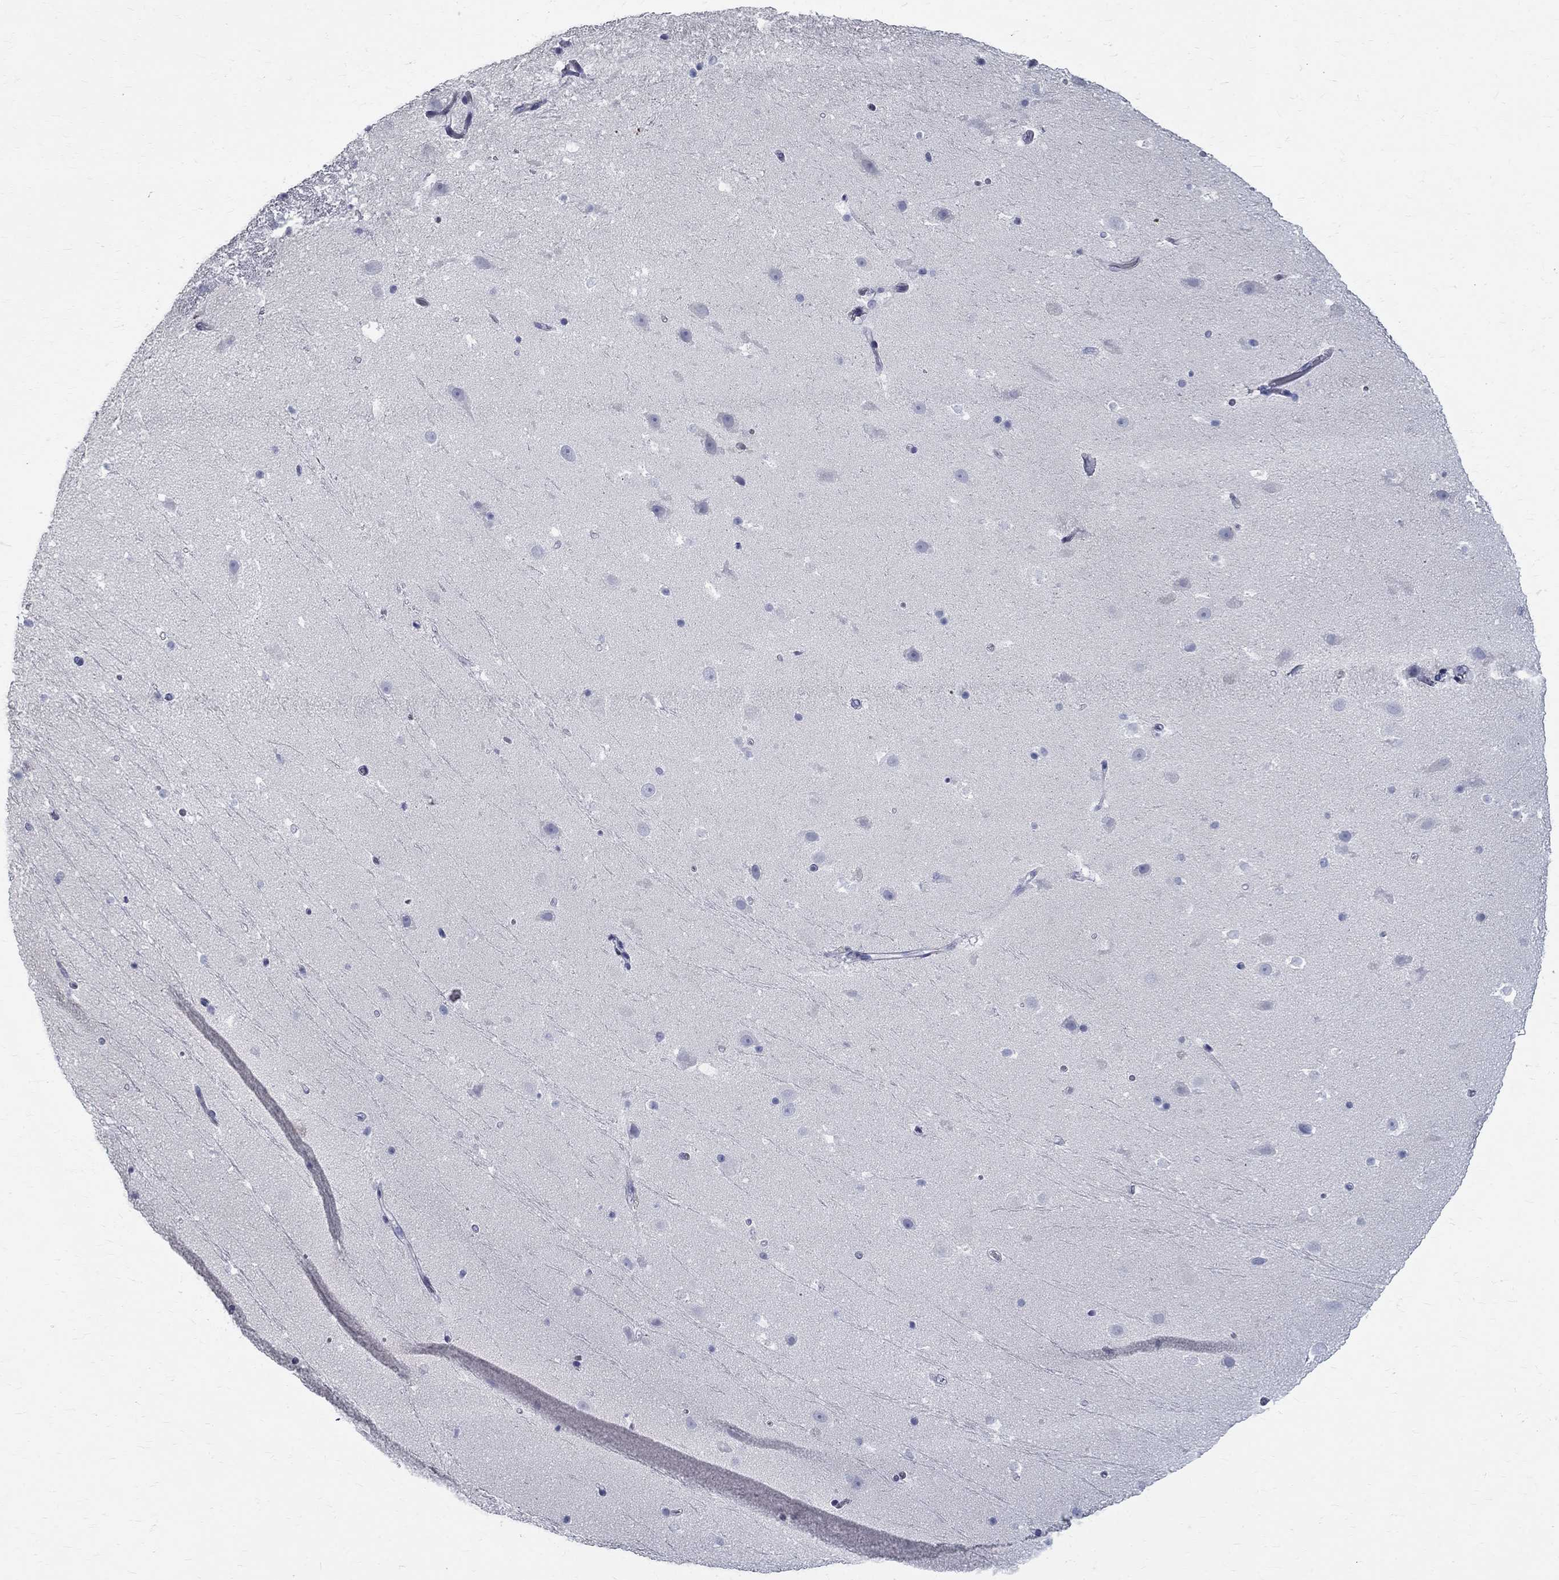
{"staining": {"intensity": "negative", "quantity": "none", "location": "none"}, "tissue": "hippocampus", "cell_type": "Glial cells", "image_type": "normal", "snomed": [{"axis": "morphology", "description": "Normal tissue, NOS"}, {"axis": "topography", "description": "Hippocampus"}], "caption": "A photomicrograph of human hippocampus is negative for staining in glial cells. The staining is performed using DAB (3,3'-diaminobenzidine) brown chromogen with nuclei counter-stained in using hematoxylin.", "gene": "TGM4", "patient": {"sex": "male", "age": 26}}